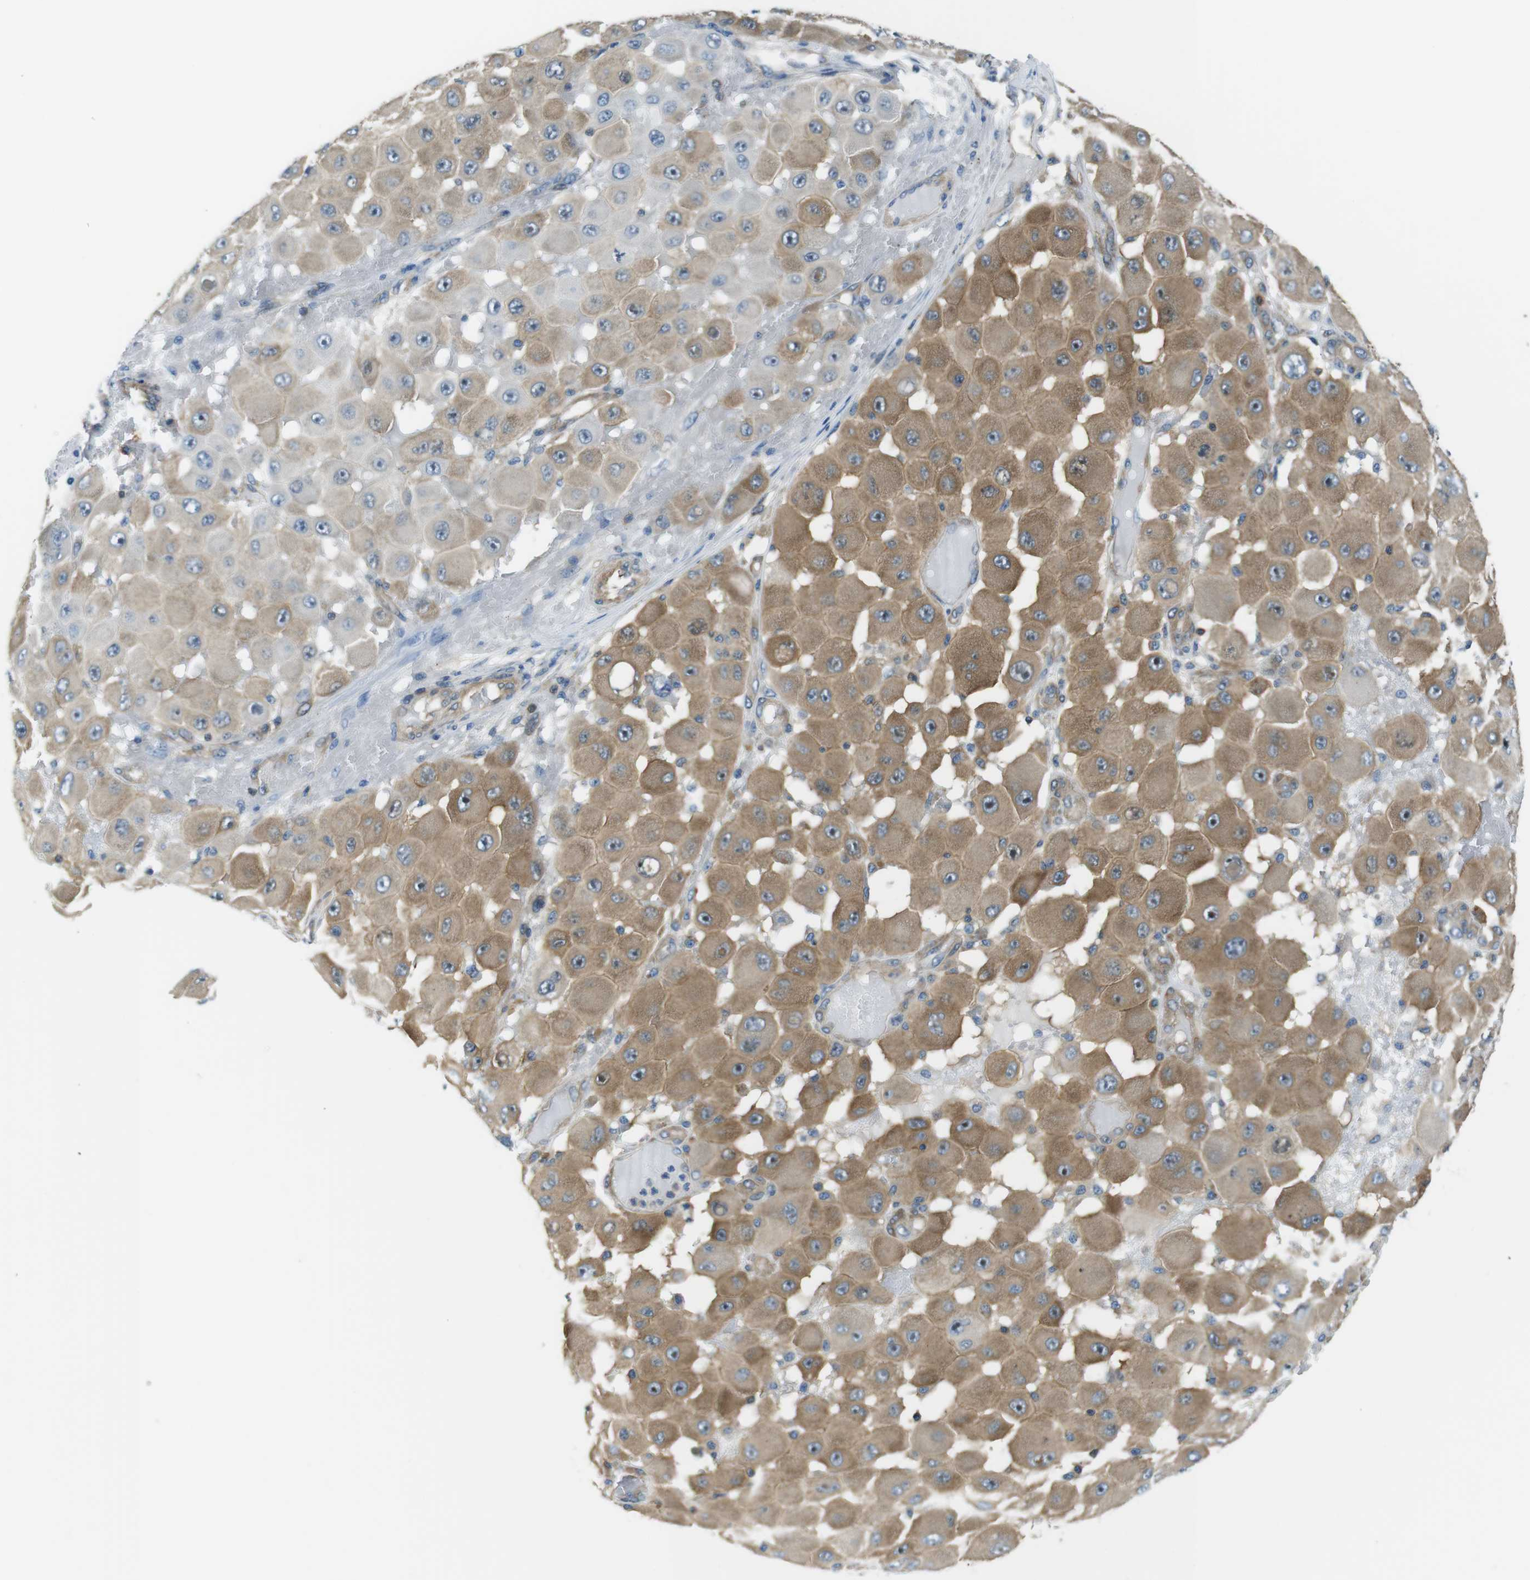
{"staining": {"intensity": "moderate", "quantity": ">75%", "location": "cytoplasmic/membranous"}, "tissue": "melanoma", "cell_type": "Tumor cells", "image_type": "cancer", "snomed": [{"axis": "morphology", "description": "Malignant melanoma, NOS"}, {"axis": "topography", "description": "Skin"}], "caption": "This image demonstrates immunohistochemistry (IHC) staining of melanoma, with medium moderate cytoplasmic/membranous staining in about >75% of tumor cells.", "gene": "TES", "patient": {"sex": "female", "age": 81}}